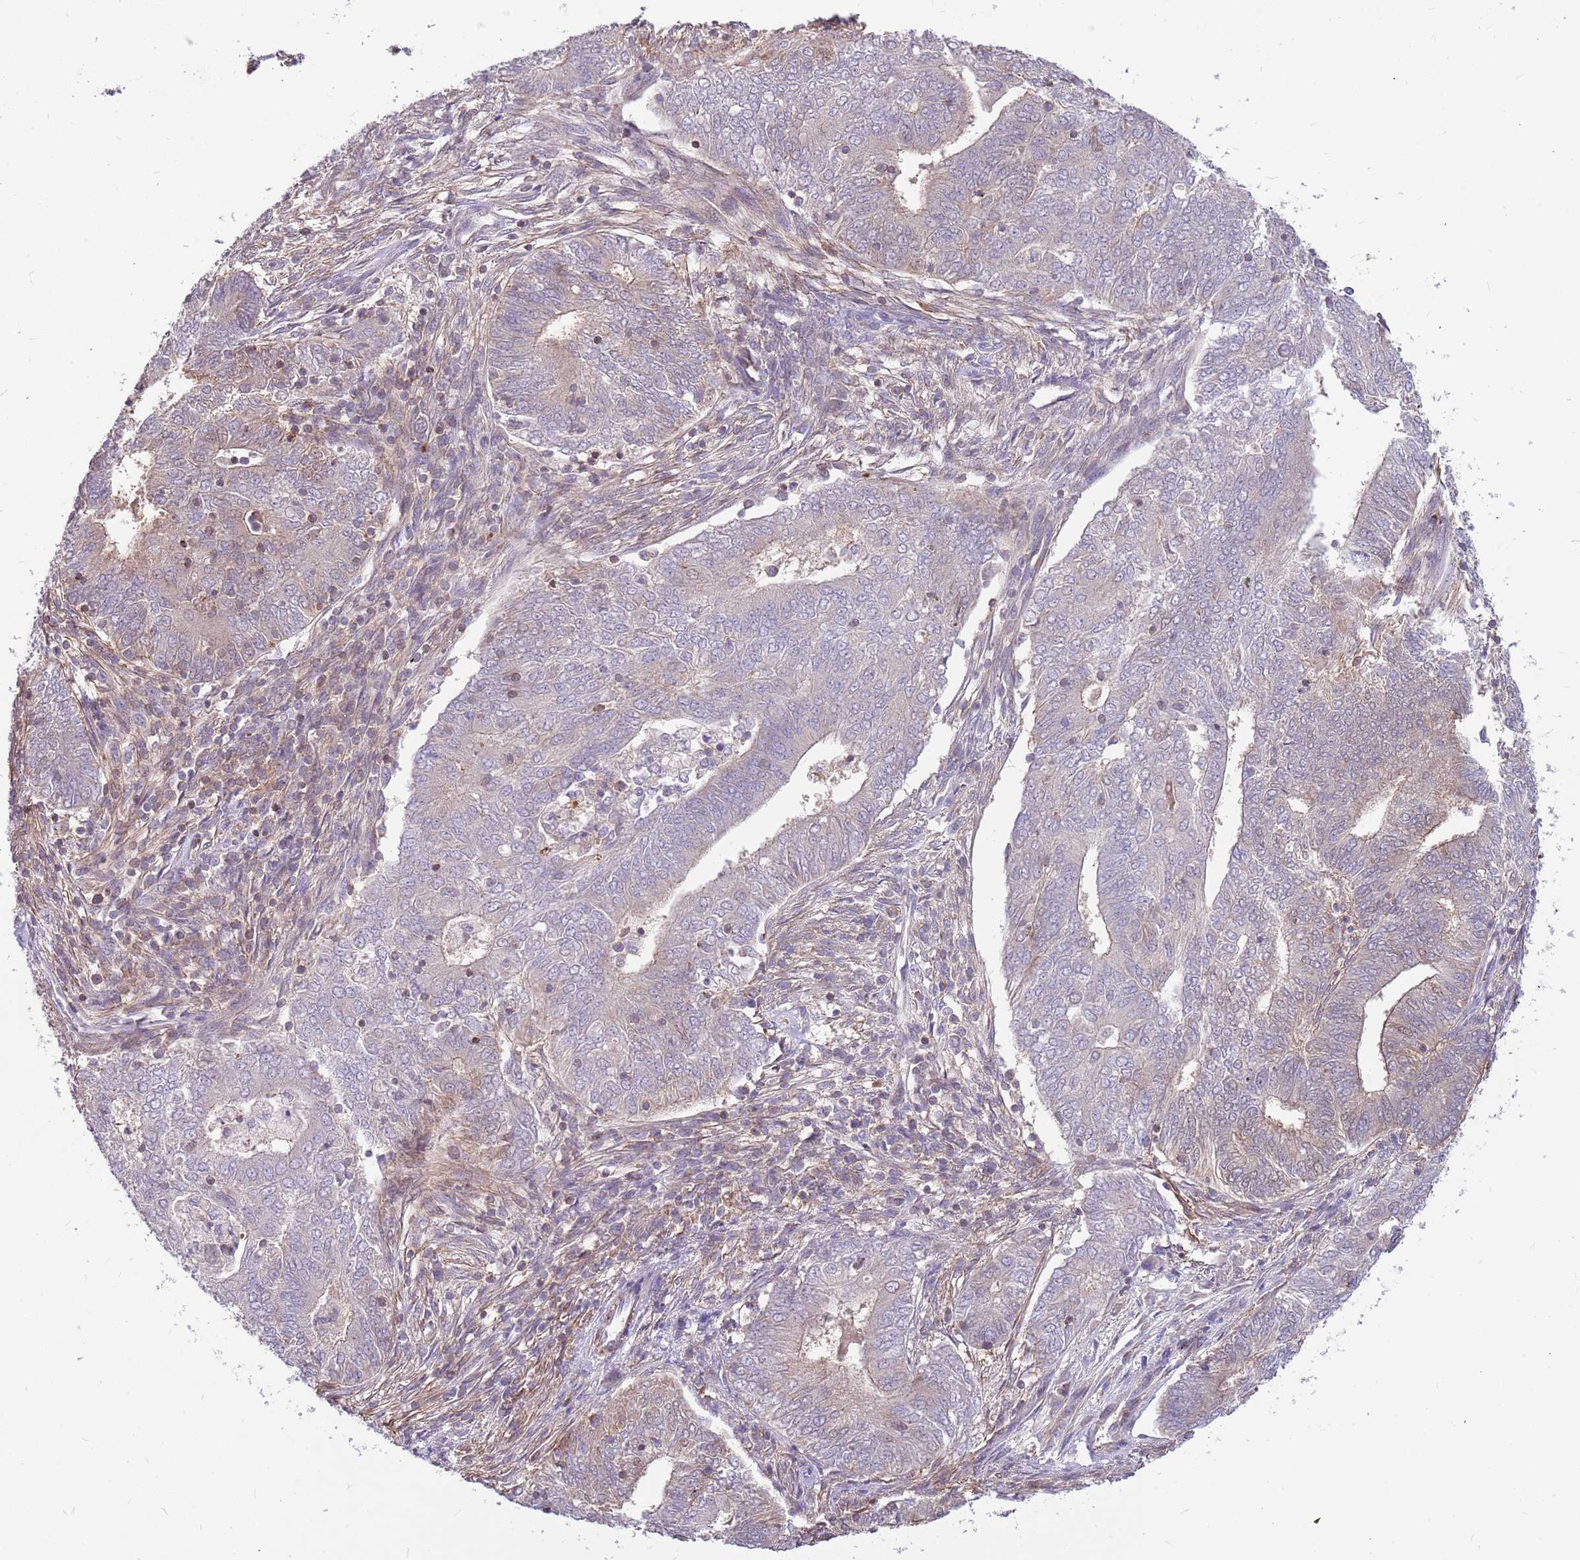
{"staining": {"intensity": "negative", "quantity": "none", "location": "none"}, "tissue": "endometrial cancer", "cell_type": "Tumor cells", "image_type": "cancer", "snomed": [{"axis": "morphology", "description": "Adenocarcinoma, NOS"}, {"axis": "topography", "description": "Endometrium"}], "caption": "Endometrial cancer (adenocarcinoma) stained for a protein using immunohistochemistry (IHC) reveals no expression tumor cells.", "gene": "MVD", "patient": {"sex": "female", "age": 62}}